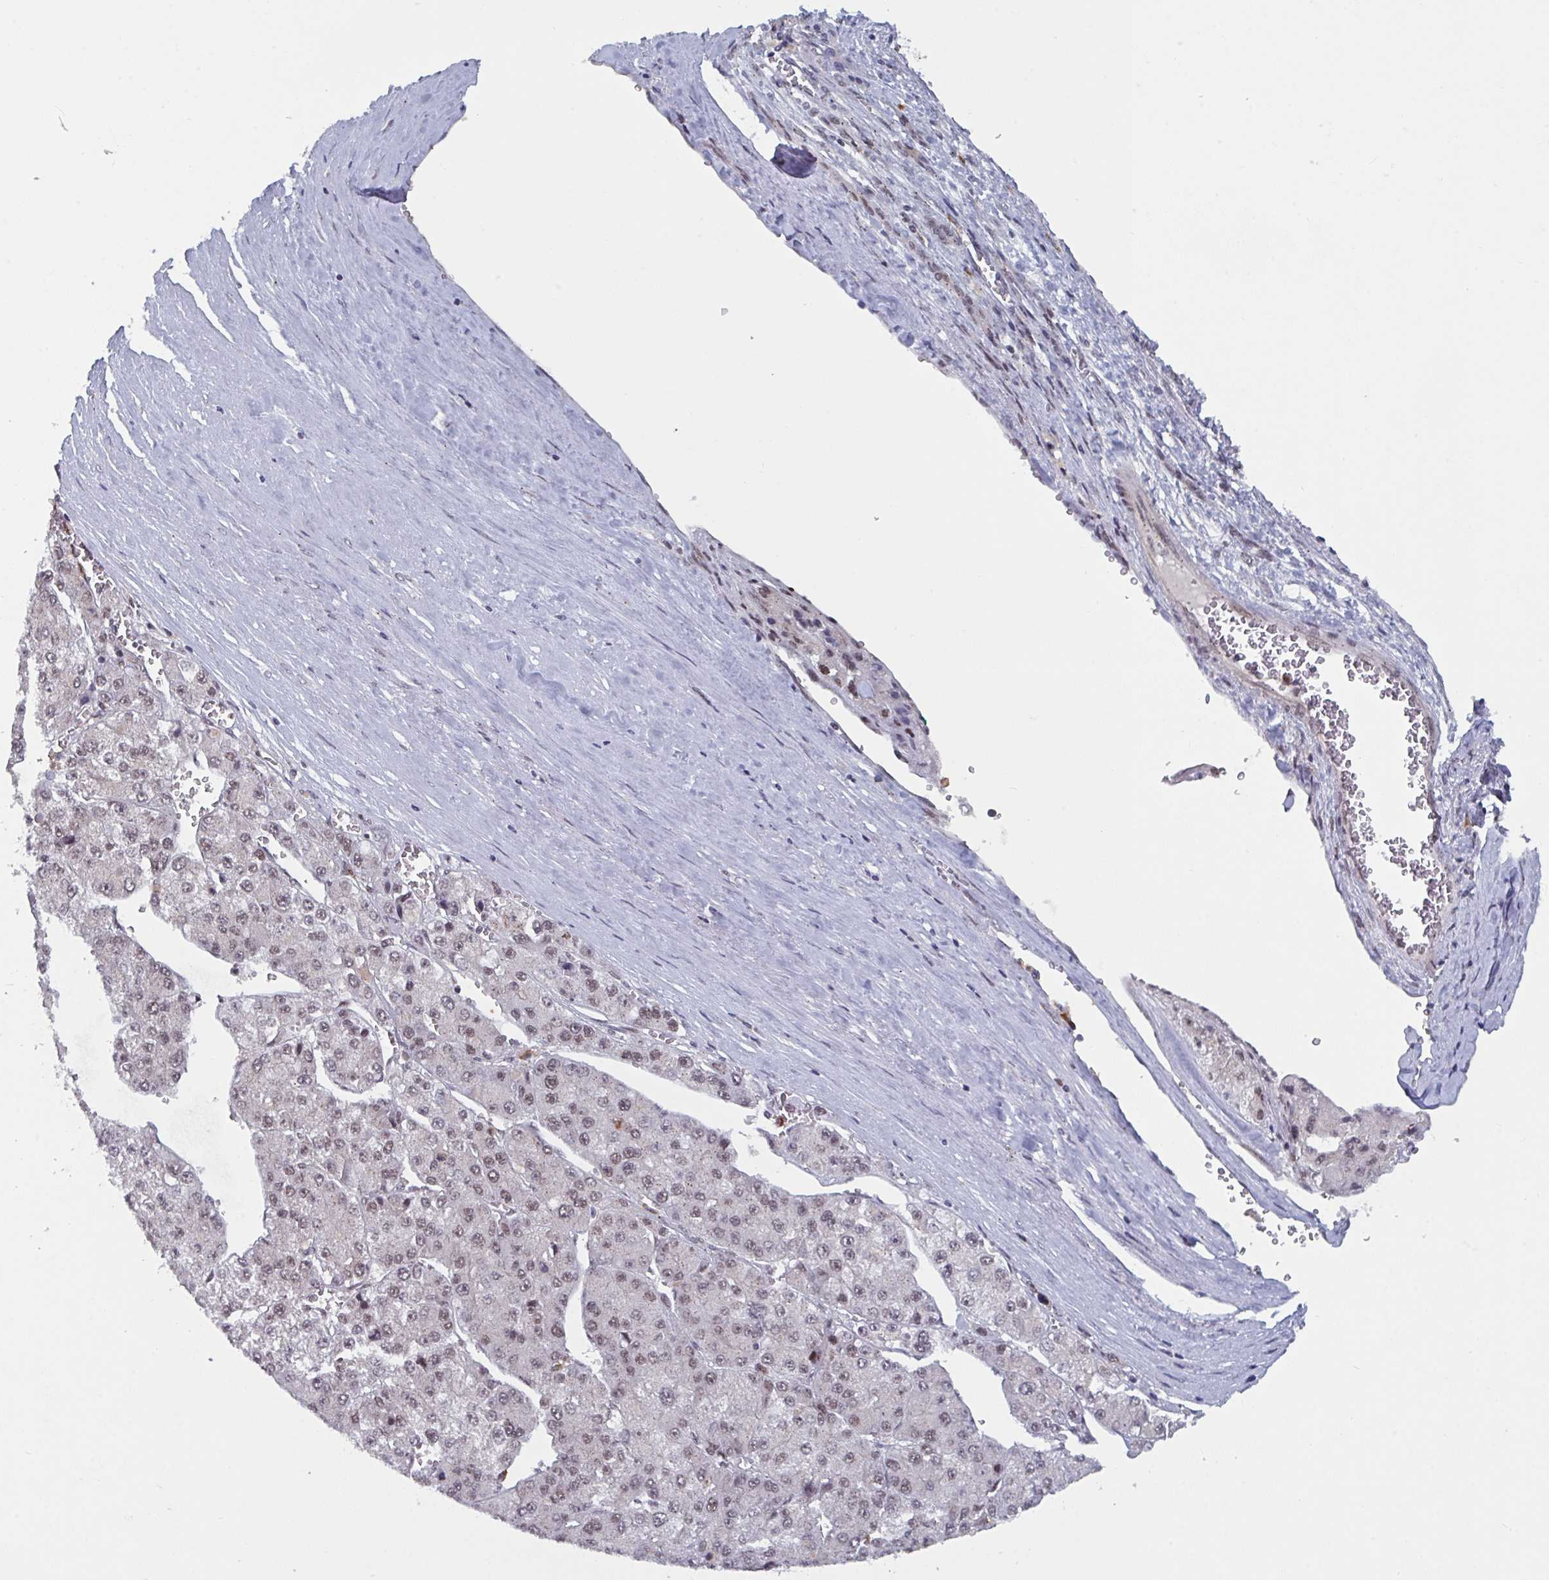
{"staining": {"intensity": "moderate", "quantity": ">75%", "location": "nuclear"}, "tissue": "liver cancer", "cell_type": "Tumor cells", "image_type": "cancer", "snomed": [{"axis": "morphology", "description": "Carcinoma, Hepatocellular, NOS"}, {"axis": "topography", "description": "Liver"}], "caption": "Liver cancer (hepatocellular carcinoma) tissue displays moderate nuclear positivity in approximately >75% of tumor cells", "gene": "RNF212", "patient": {"sex": "female", "age": 73}}